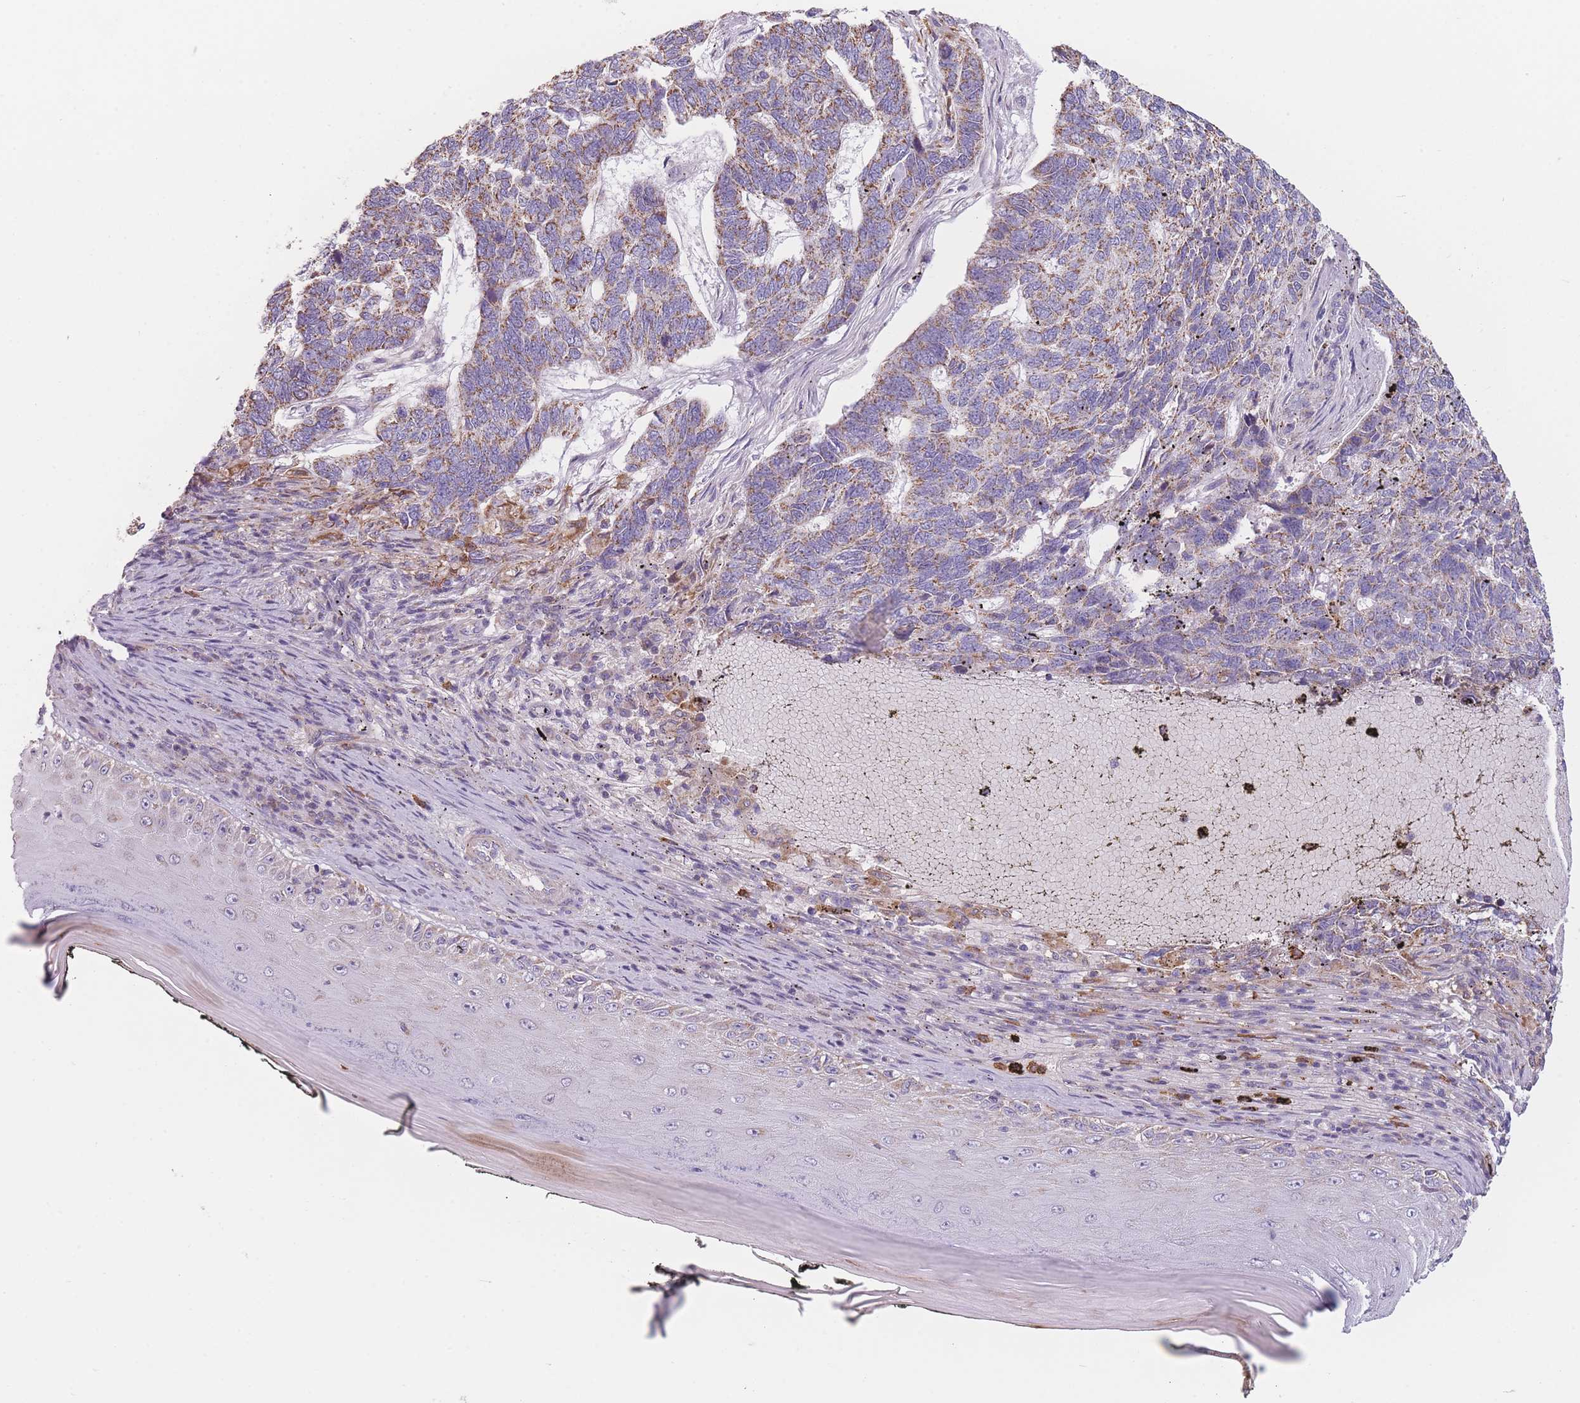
{"staining": {"intensity": "moderate", "quantity": "25%-75%", "location": "cytoplasmic/membranous"}, "tissue": "skin cancer", "cell_type": "Tumor cells", "image_type": "cancer", "snomed": [{"axis": "morphology", "description": "Basal cell carcinoma"}, {"axis": "topography", "description": "Skin"}], "caption": "Immunohistochemical staining of human skin cancer demonstrates medium levels of moderate cytoplasmic/membranous protein staining in about 25%-75% of tumor cells.", "gene": "PRAM1", "patient": {"sex": "female", "age": 65}}